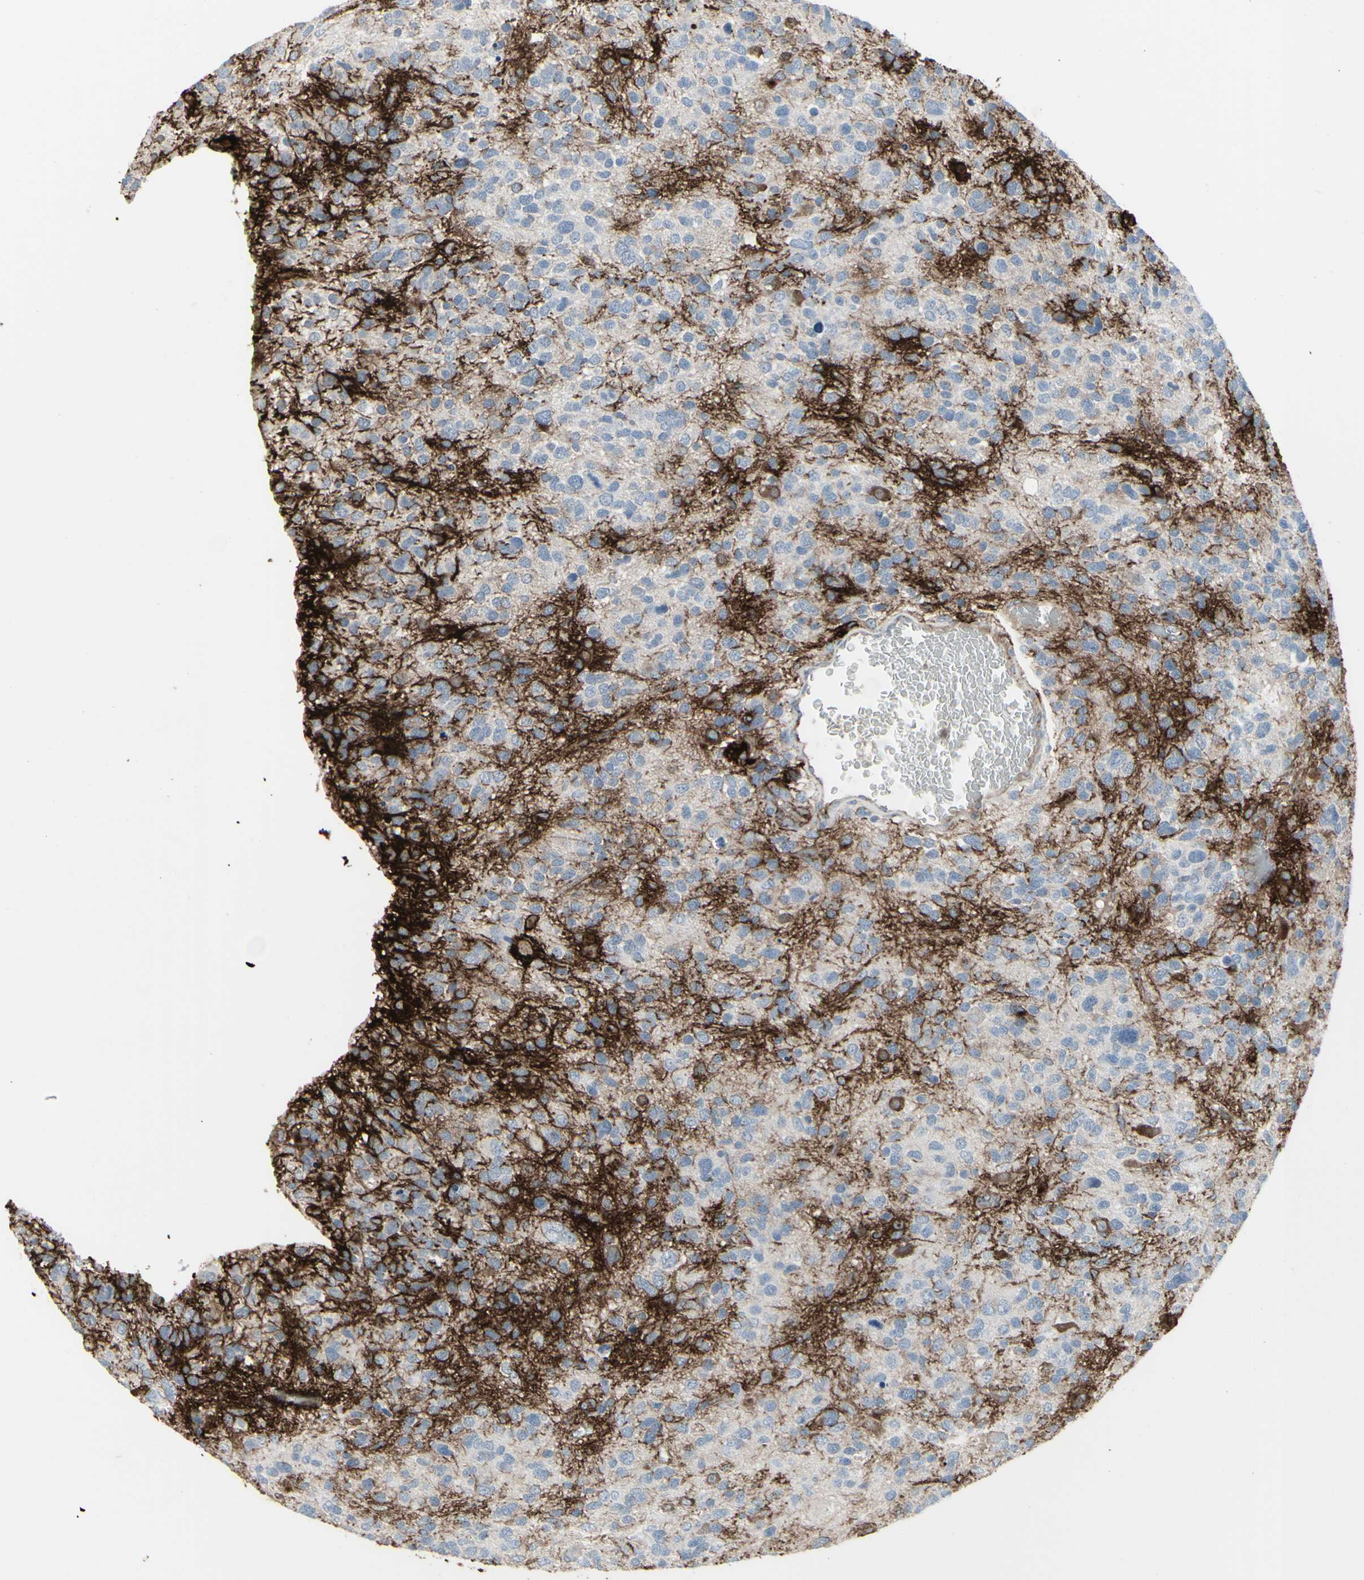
{"staining": {"intensity": "moderate", "quantity": "25%-75%", "location": "cytoplasmic/membranous"}, "tissue": "glioma", "cell_type": "Tumor cells", "image_type": "cancer", "snomed": [{"axis": "morphology", "description": "Glioma, malignant, High grade"}, {"axis": "topography", "description": "Brain"}], "caption": "This is an image of immunohistochemistry (IHC) staining of malignant glioma (high-grade), which shows moderate positivity in the cytoplasmic/membranous of tumor cells.", "gene": "GJA1", "patient": {"sex": "female", "age": 58}}